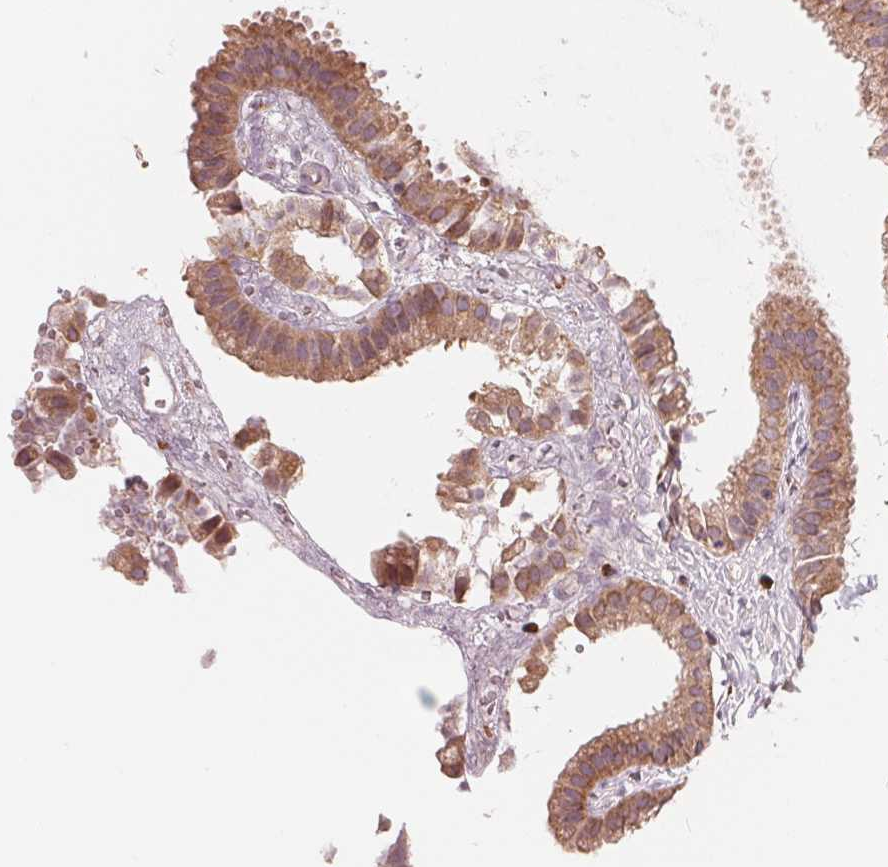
{"staining": {"intensity": "moderate", "quantity": ">75%", "location": "cytoplasmic/membranous"}, "tissue": "gallbladder", "cell_type": "Glandular cells", "image_type": "normal", "snomed": [{"axis": "morphology", "description": "Normal tissue, NOS"}, {"axis": "topography", "description": "Gallbladder"}], "caption": "High-power microscopy captured an IHC histopathology image of normal gallbladder, revealing moderate cytoplasmic/membranous staining in approximately >75% of glandular cells. (IHC, brightfield microscopy, high magnification).", "gene": "GIGYF2", "patient": {"sex": "female", "age": 63}}